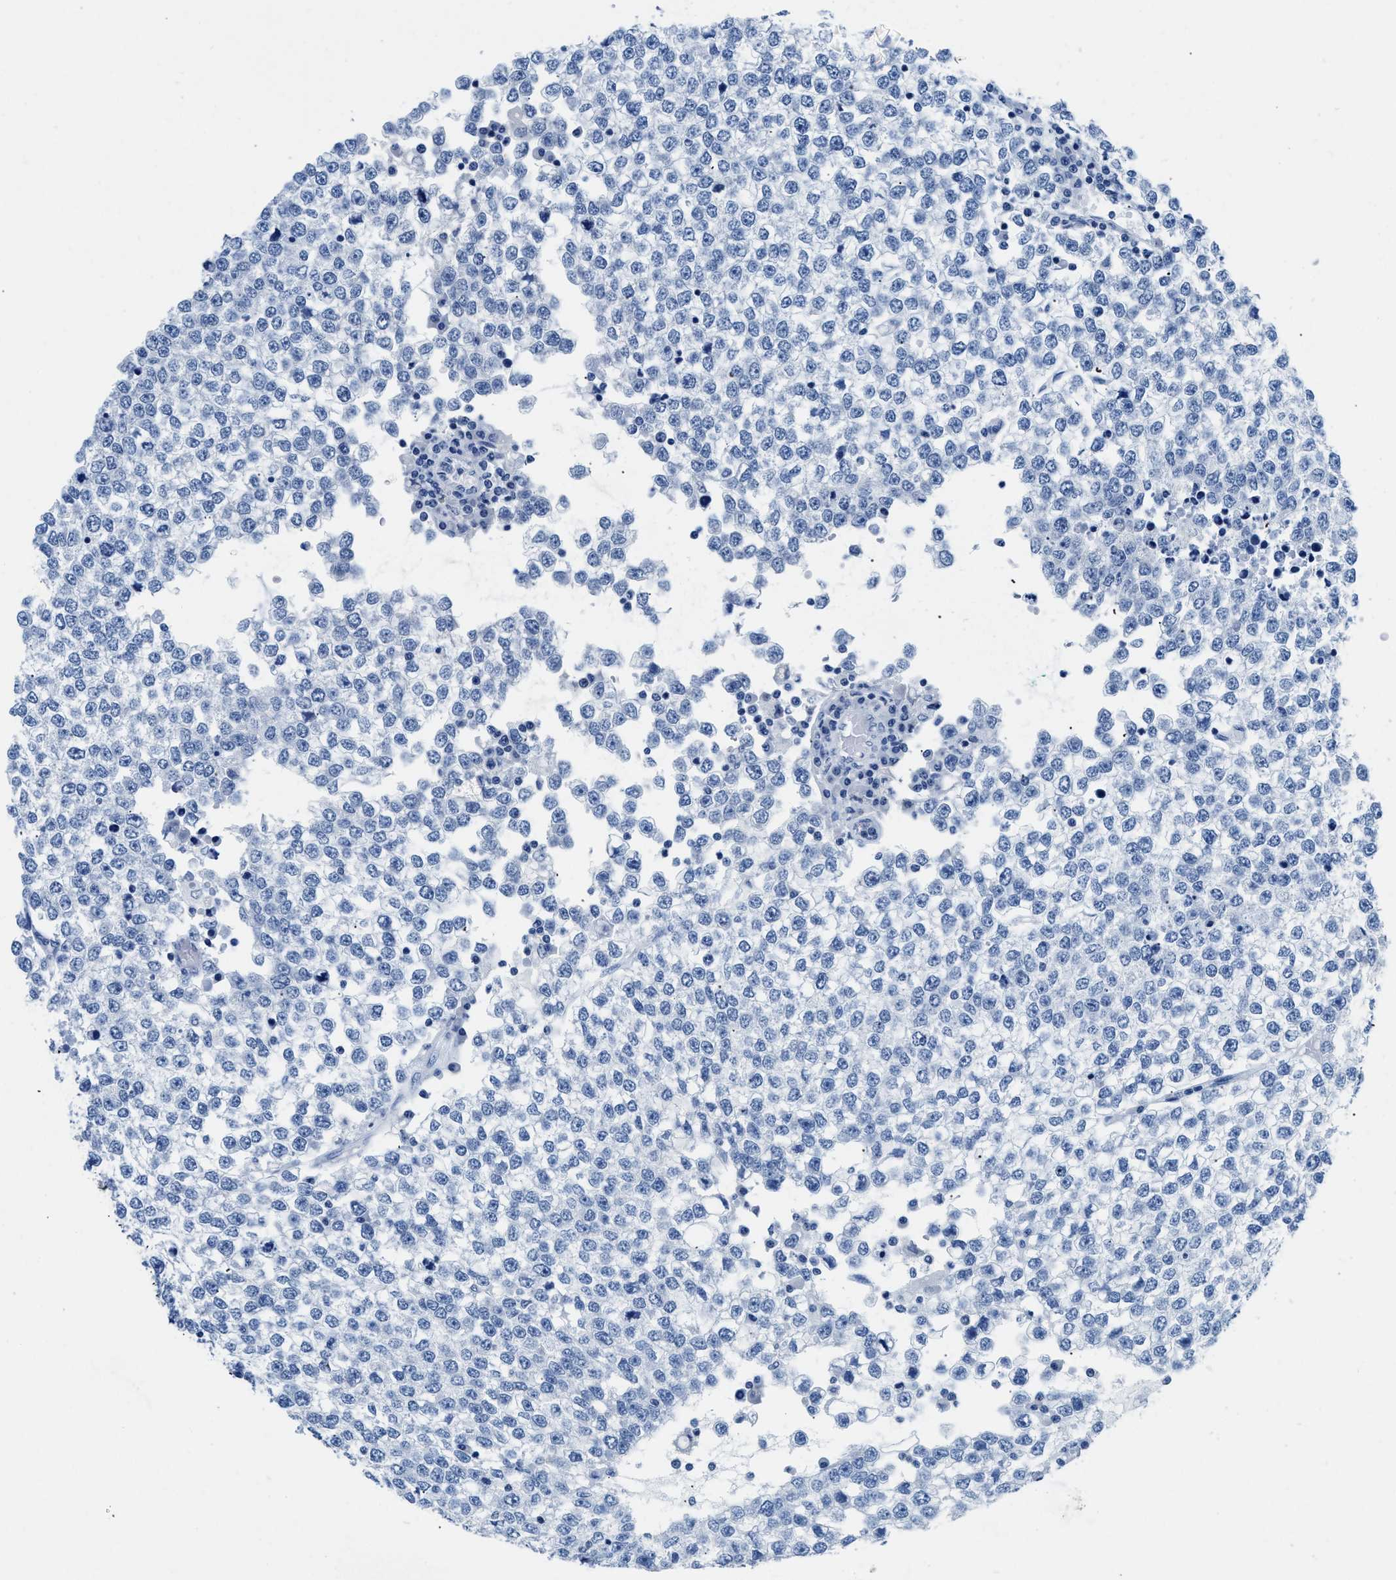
{"staining": {"intensity": "negative", "quantity": "none", "location": "none"}, "tissue": "testis cancer", "cell_type": "Tumor cells", "image_type": "cancer", "snomed": [{"axis": "morphology", "description": "Seminoma, NOS"}, {"axis": "topography", "description": "Testis"}], "caption": "The photomicrograph shows no significant expression in tumor cells of testis seminoma. (Stains: DAB IHC with hematoxylin counter stain, Microscopy: brightfield microscopy at high magnification).", "gene": "NFATC2", "patient": {"sex": "male", "age": 65}}